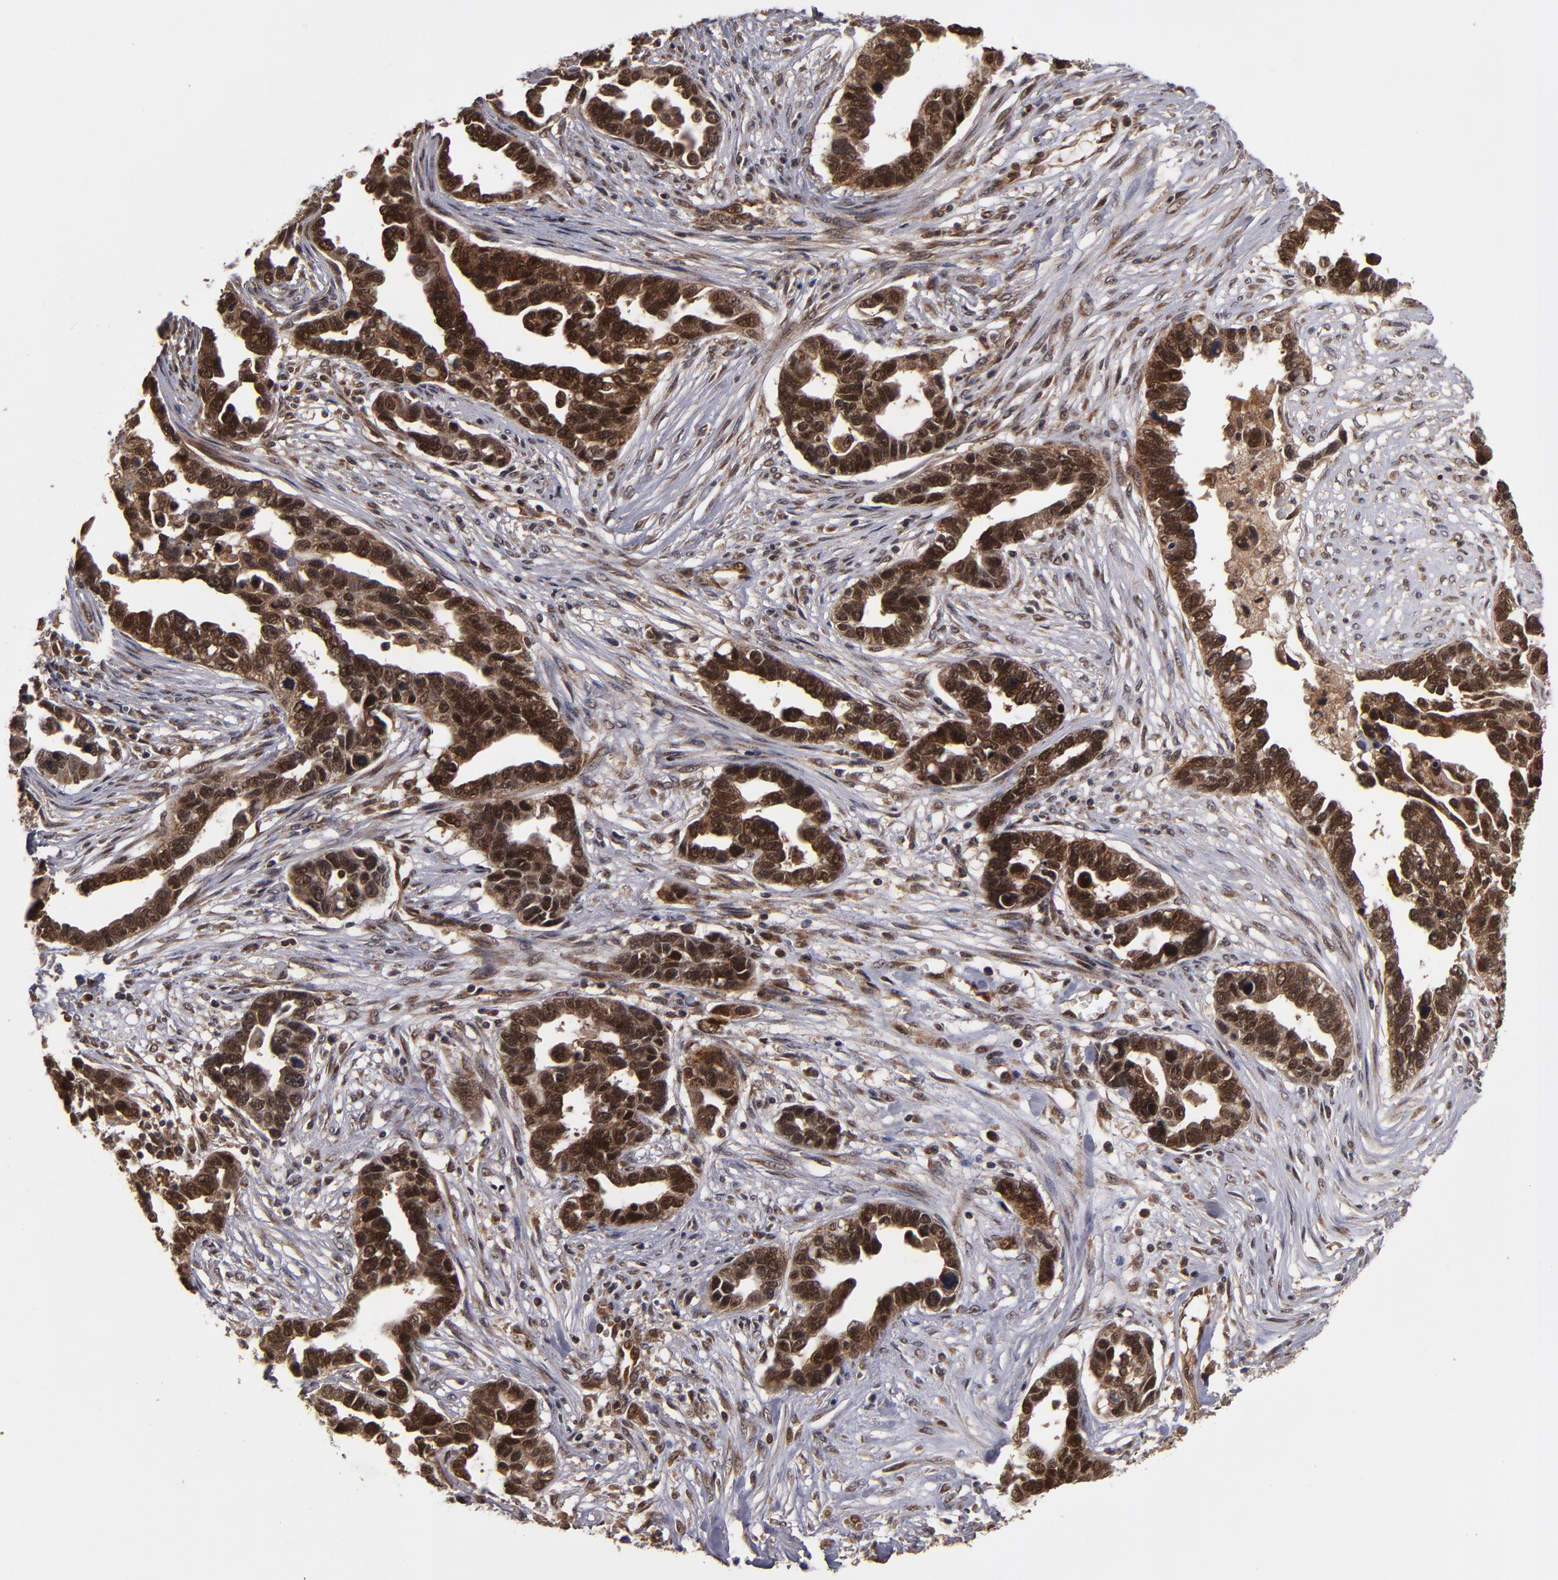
{"staining": {"intensity": "strong", "quantity": ">75%", "location": "cytoplasmic/membranous,nuclear"}, "tissue": "ovarian cancer", "cell_type": "Tumor cells", "image_type": "cancer", "snomed": [{"axis": "morphology", "description": "Cystadenocarcinoma, serous, NOS"}, {"axis": "topography", "description": "Ovary"}], "caption": "The photomicrograph exhibits immunohistochemical staining of ovarian serous cystadenocarcinoma. There is strong cytoplasmic/membranous and nuclear expression is present in about >75% of tumor cells.", "gene": "CUL5", "patient": {"sex": "female", "age": 54}}